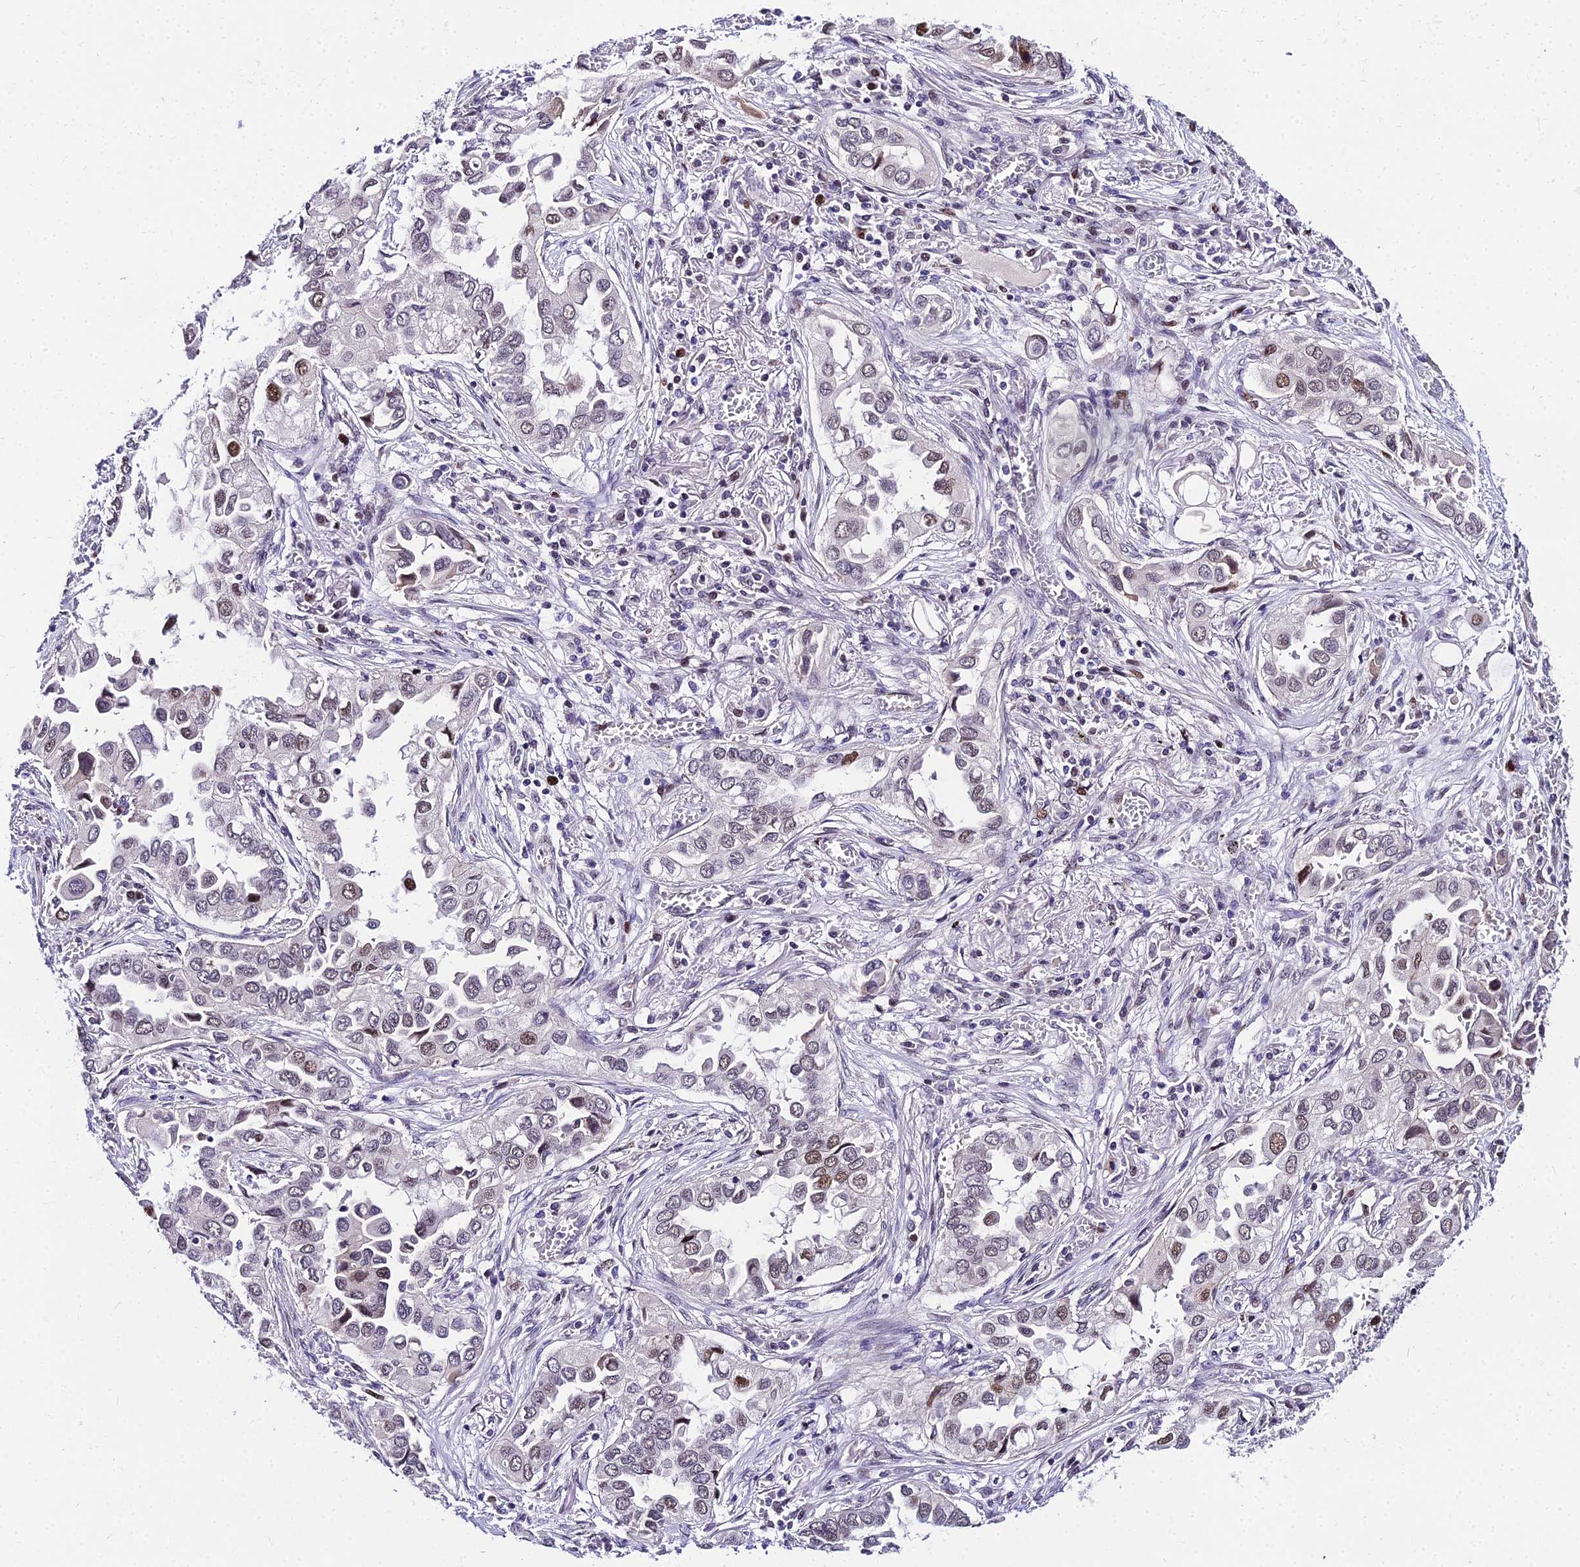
{"staining": {"intensity": "moderate", "quantity": "25%-75%", "location": "nuclear"}, "tissue": "lung cancer", "cell_type": "Tumor cells", "image_type": "cancer", "snomed": [{"axis": "morphology", "description": "Adenocarcinoma, NOS"}, {"axis": "topography", "description": "Lung"}], "caption": "Tumor cells demonstrate moderate nuclear staining in about 25%-75% of cells in lung cancer (adenocarcinoma).", "gene": "TRIML2", "patient": {"sex": "female", "age": 76}}